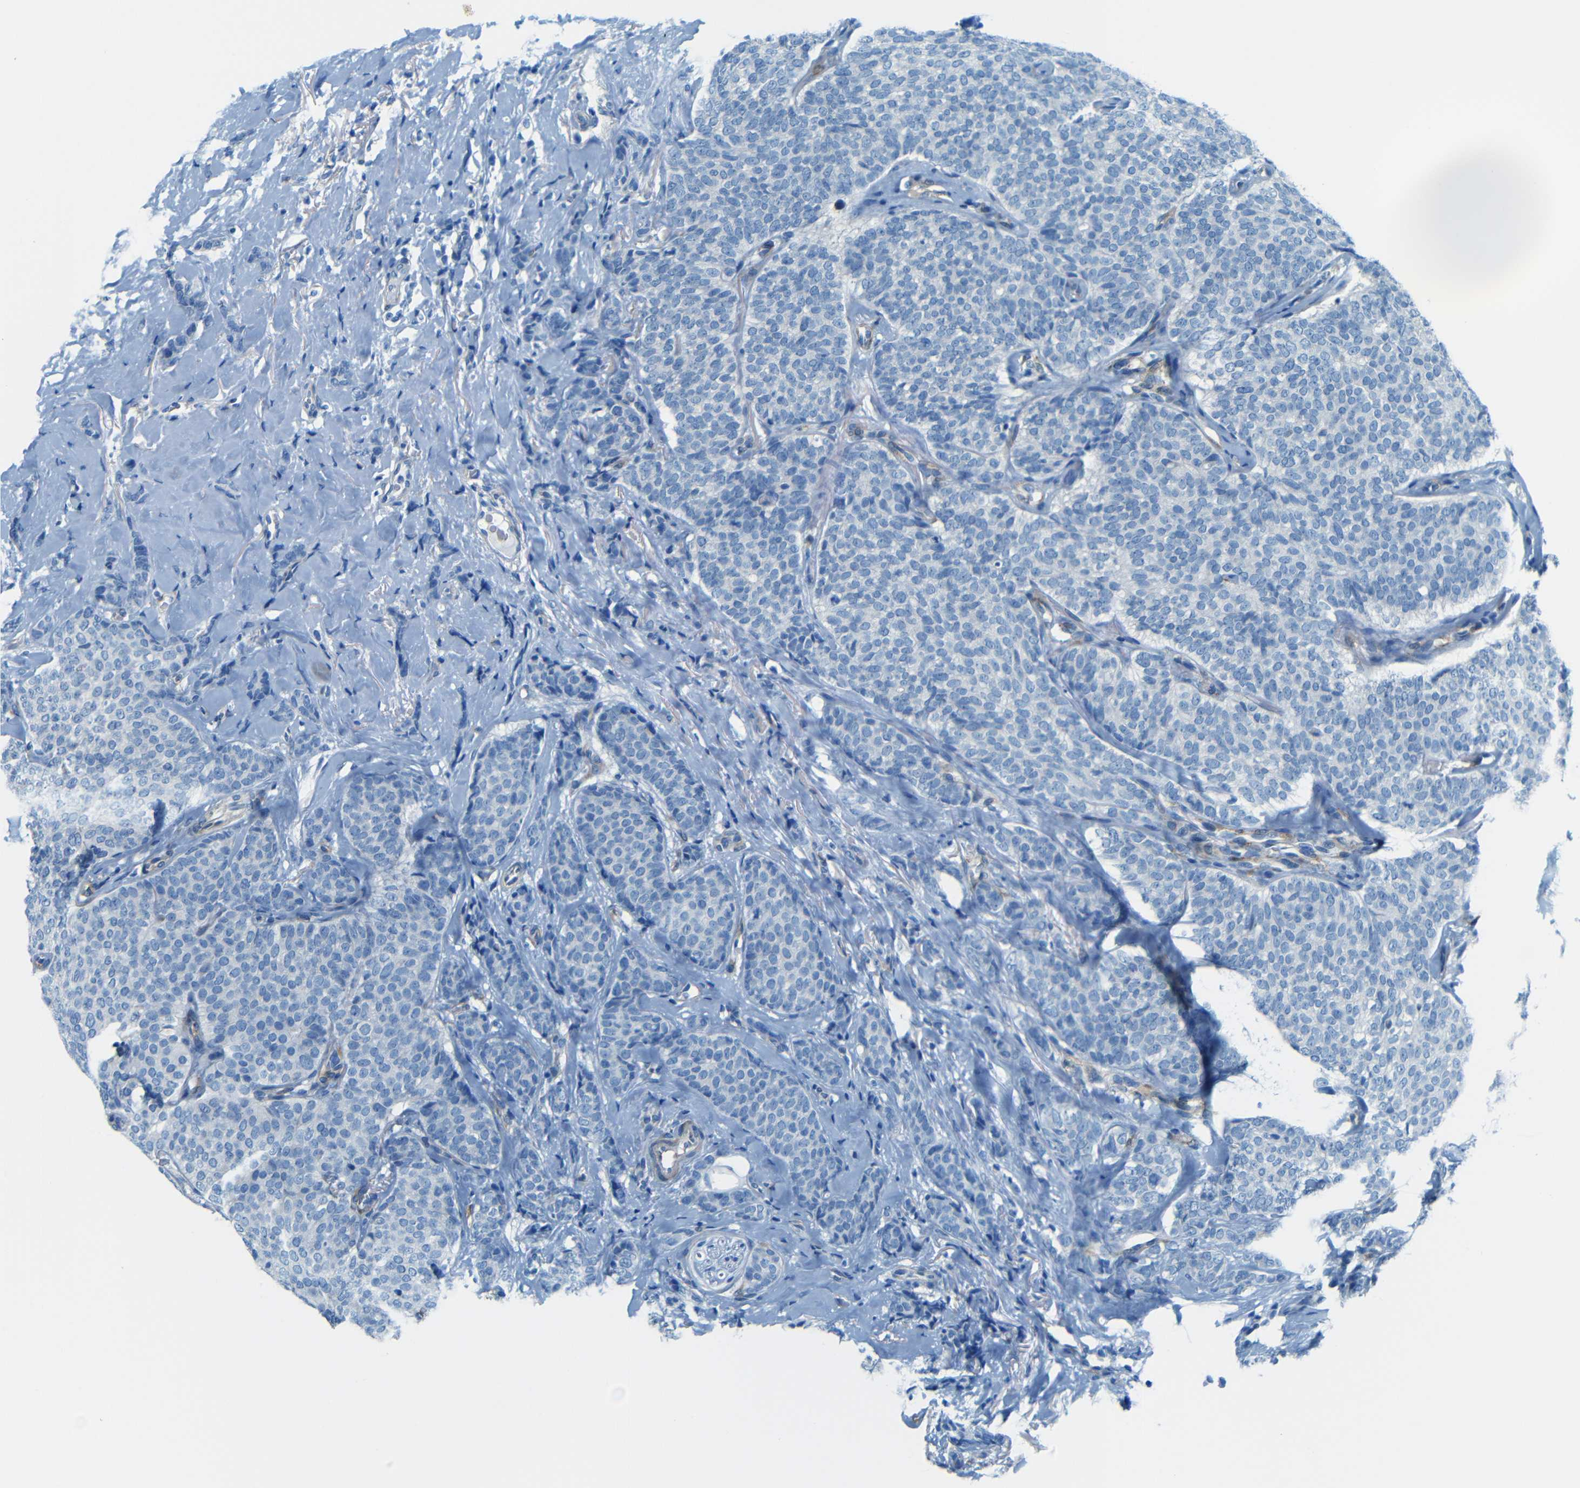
{"staining": {"intensity": "negative", "quantity": "none", "location": "none"}, "tissue": "breast cancer", "cell_type": "Tumor cells", "image_type": "cancer", "snomed": [{"axis": "morphology", "description": "Lobular carcinoma"}, {"axis": "topography", "description": "Skin"}, {"axis": "topography", "description": "Breast"}], "caption": "Tumor cells show no significant protein staining in breast cancer (lobular carcinoma).", "gene": "MAP2", "patient": {"sex": "female", "age": 46}}